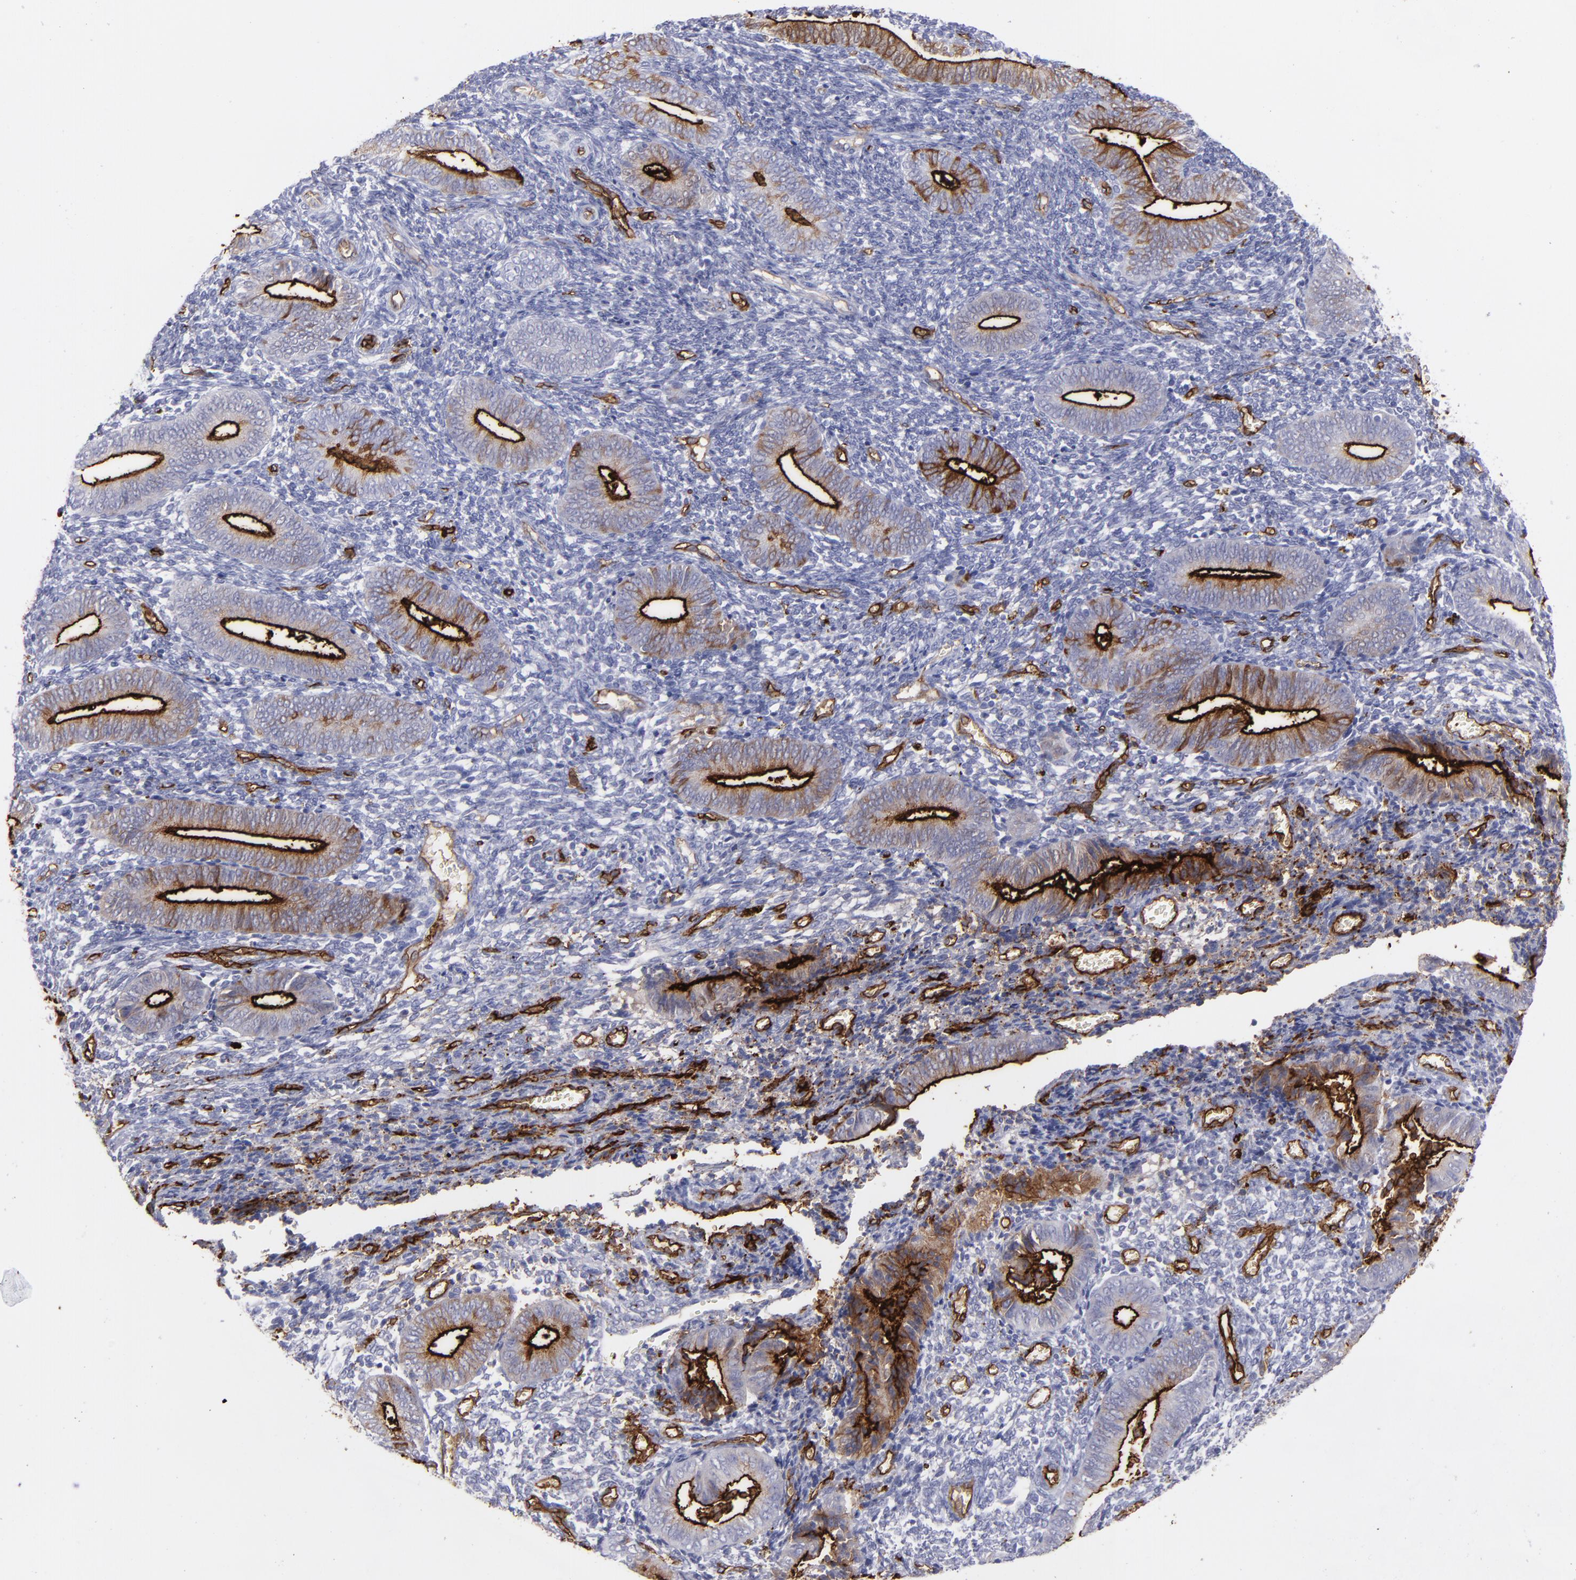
{"staining": {"intensity": "negative", "quantity": "none", "location": "none"}, "tissue": "endometrium", "cell_type": "Cells in endometrial stroma", "image_type": "normal", "snomed": [{"axis": "morphology", "description": "Normal tissue, NOS"}, {"axis": "topography", "description": "Uterus"}, {"axis": "topography", "description": "Endometrium"}], "caption": "The image shows no staining of cells in endometrial stroma in normal endometrium.", "gene": "ACE", "patient": {"sex": "female", "age": 33}}